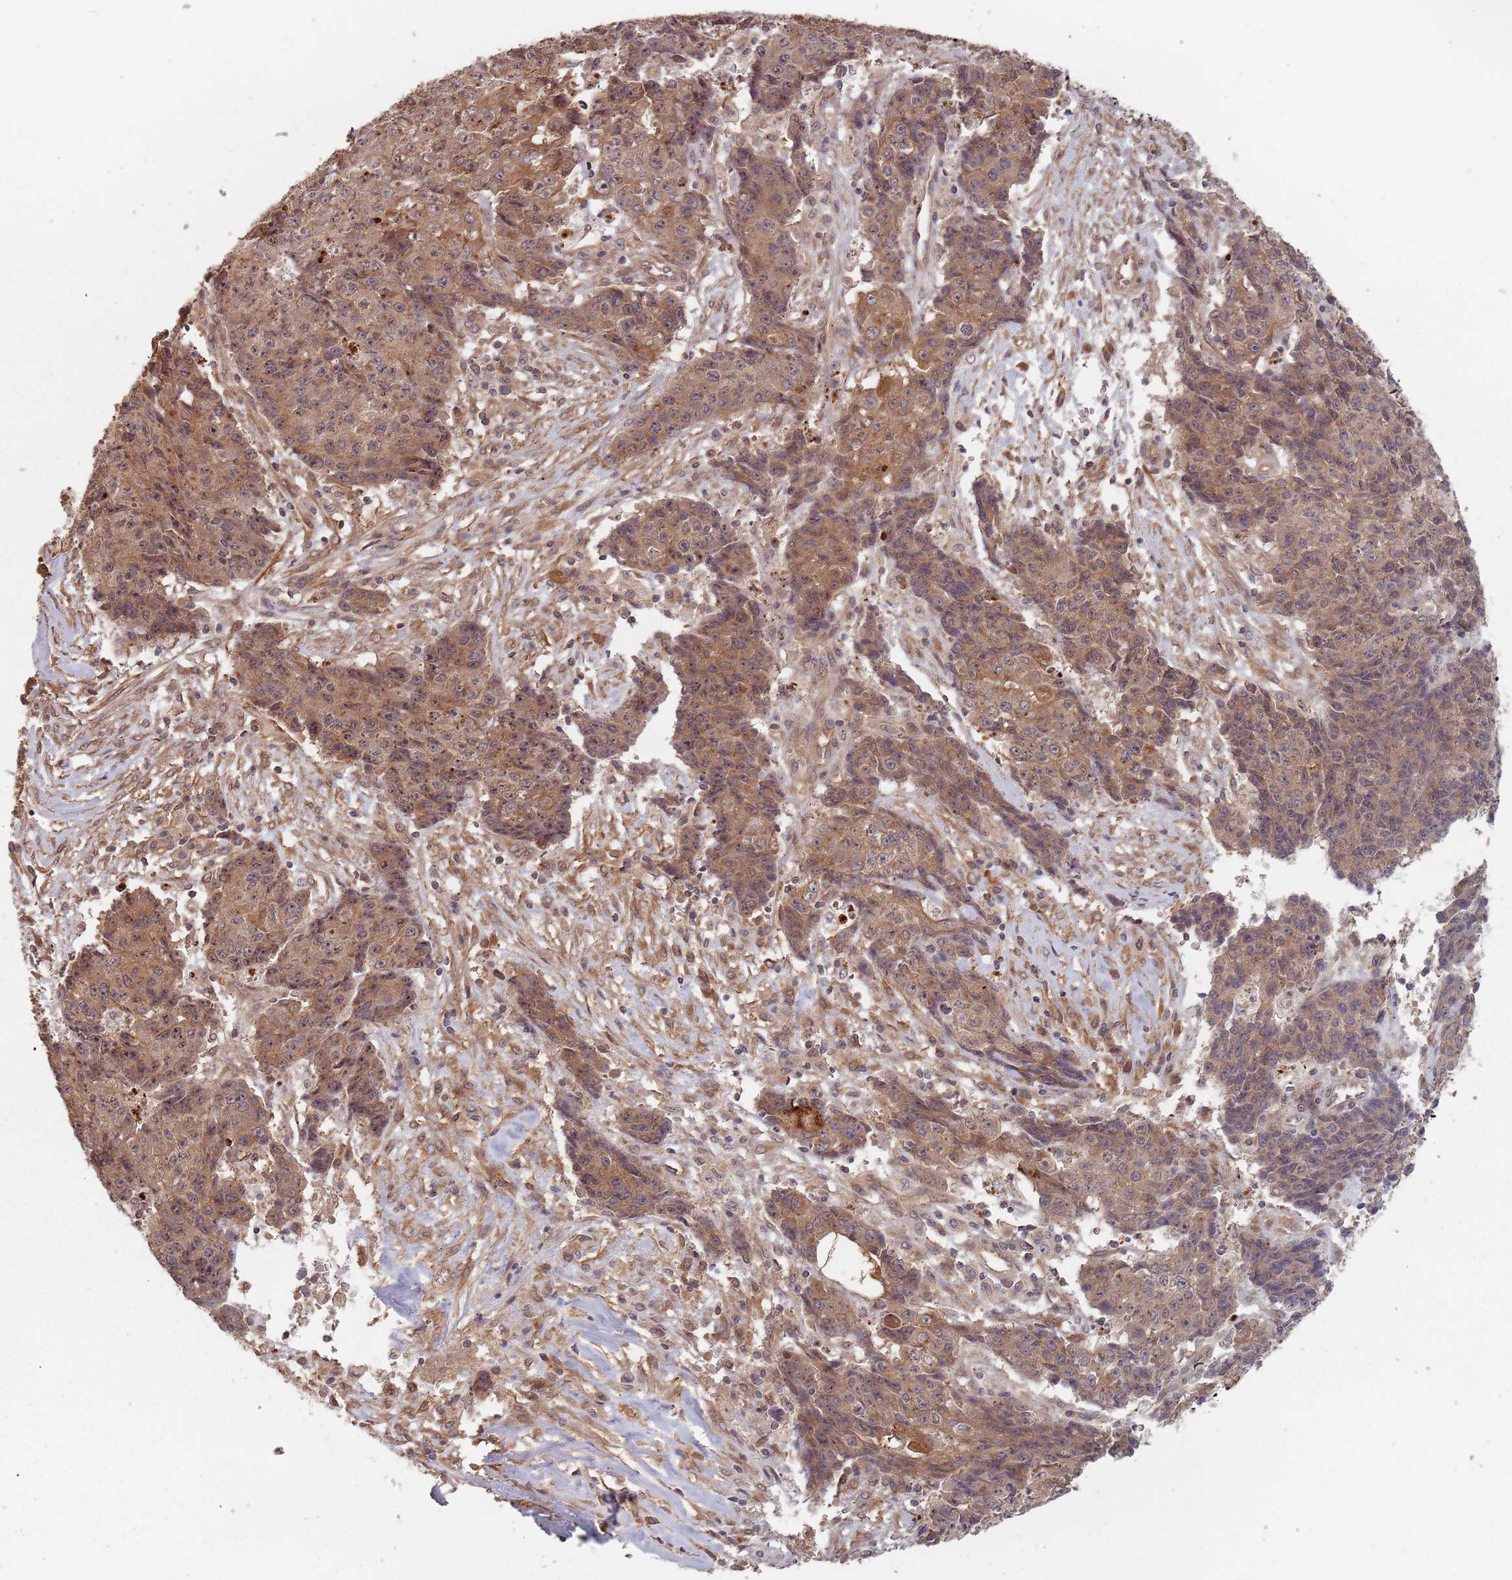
{"staining": {"intensity": "moderate", "quantity": ">75%", "location": "cytoplasmic/membranous"}, "tissue": "ovarian cancer", "cell_type": "Tumor cells", "image_type": "cancer", "snomed": [{"axis": "morphology", "description": "Carcinoma, endometroid"}, {"axis": "topography", "description": "Ovary"}], "caption": "Human ovarian cancer stained for a protein (brown) exhibits moderate cytoplasmic/membranous positive expression in approximately >75% of tumor cells.", "gene": "C3orf14", "patient": {"sex": "female", "age": 42}}